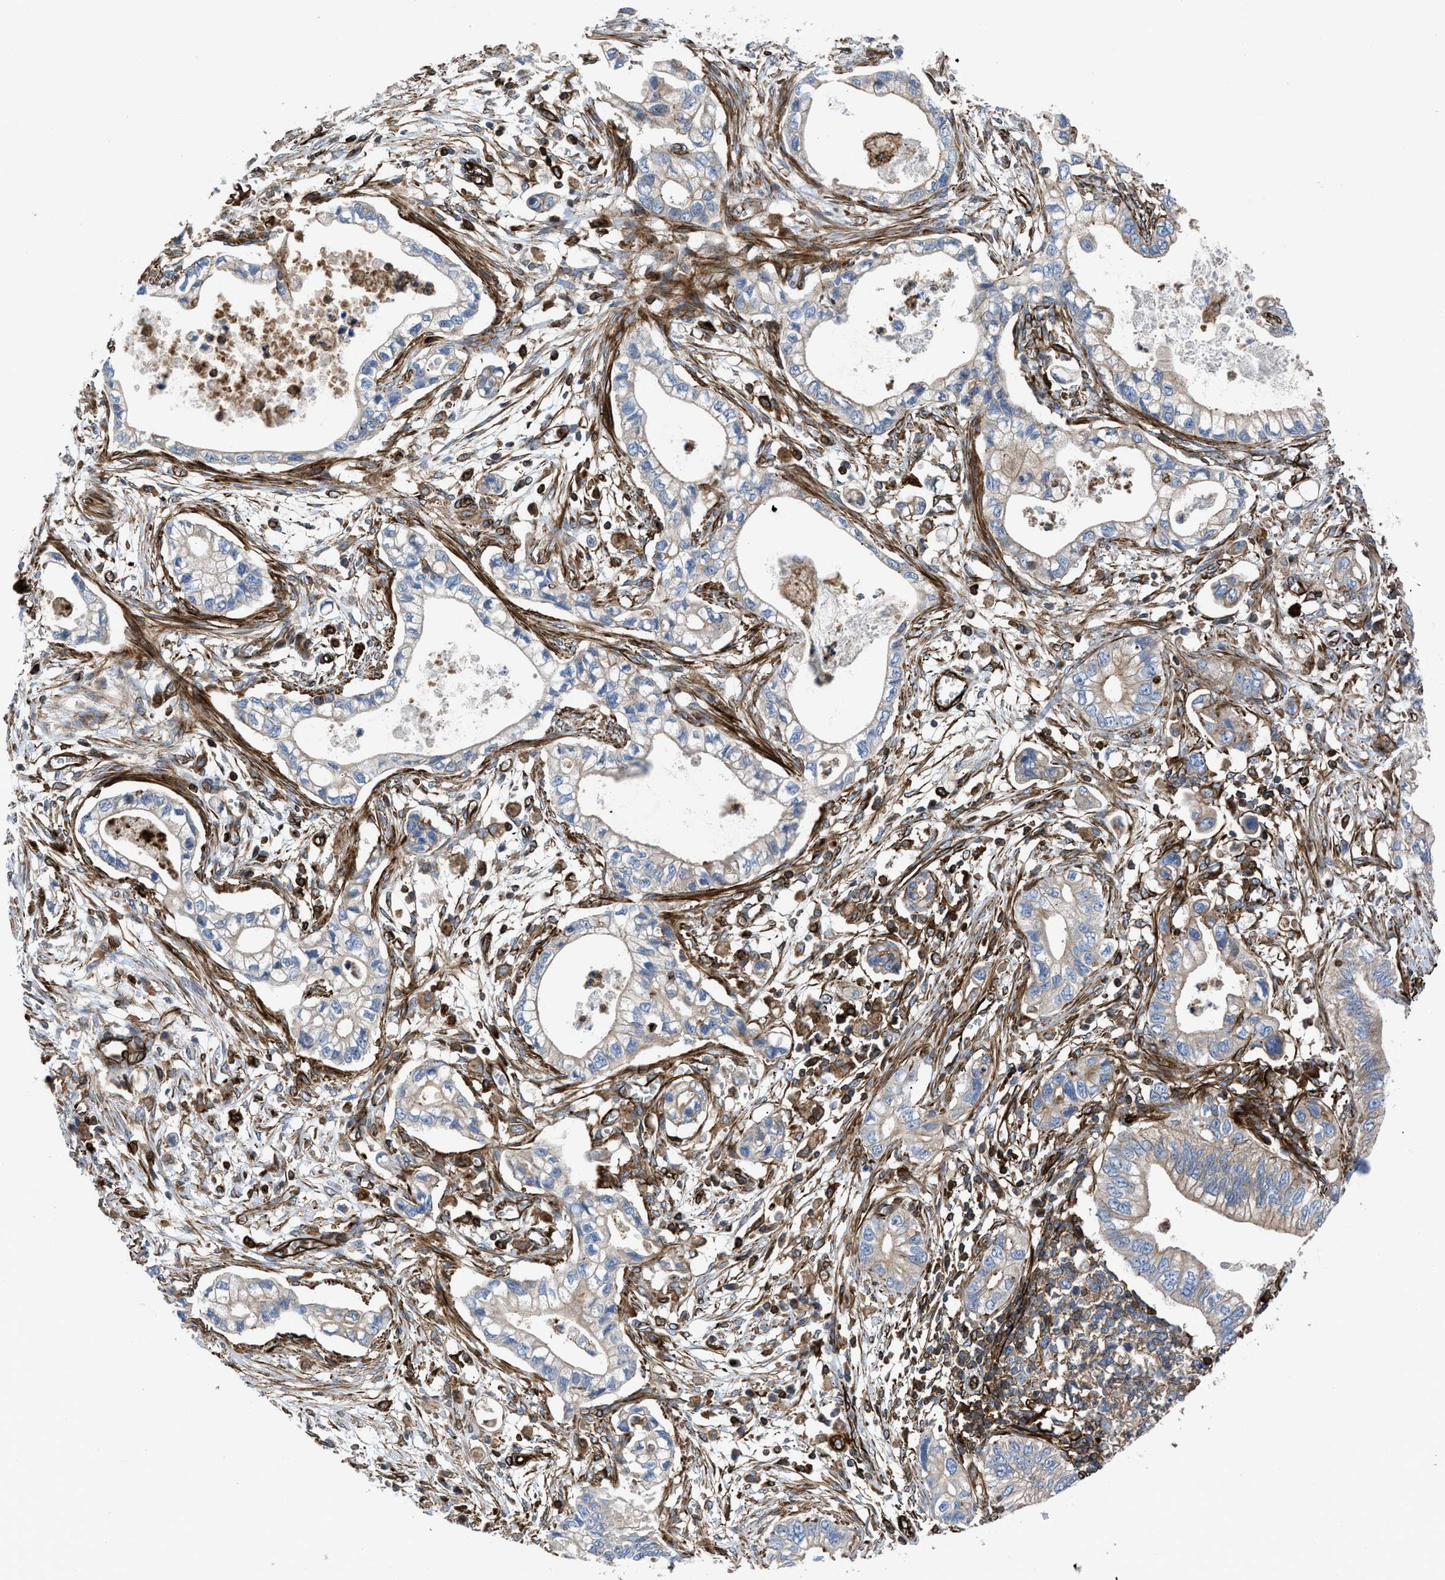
{"staining": {"intensity": "weak", "quantity": "<25%", "location": "cytoplasmic/membranous"}, "tissue": "pancreatic cancer", "cell_type": "Tumor cells", "image_type": "cancer", "snomed": [{"axis": "morphology", "description": "Adenocarcinoma, NOS"}, {"axis": "topography", "description": "Pancreas"}], "caption": "IHC histopathology image of neoplastic tissue: human pancreatic cancer stained with DAB (3,3'-diaminobenzidine) shows no significant protein positivity in tumor cells. (Stains: DAB IHC with hematoxylin counter stain, Microscopy: brightfield microscopy at high magnification).", "gene": "PTPRE", "patient": {"sex": "male", "age": 56}}